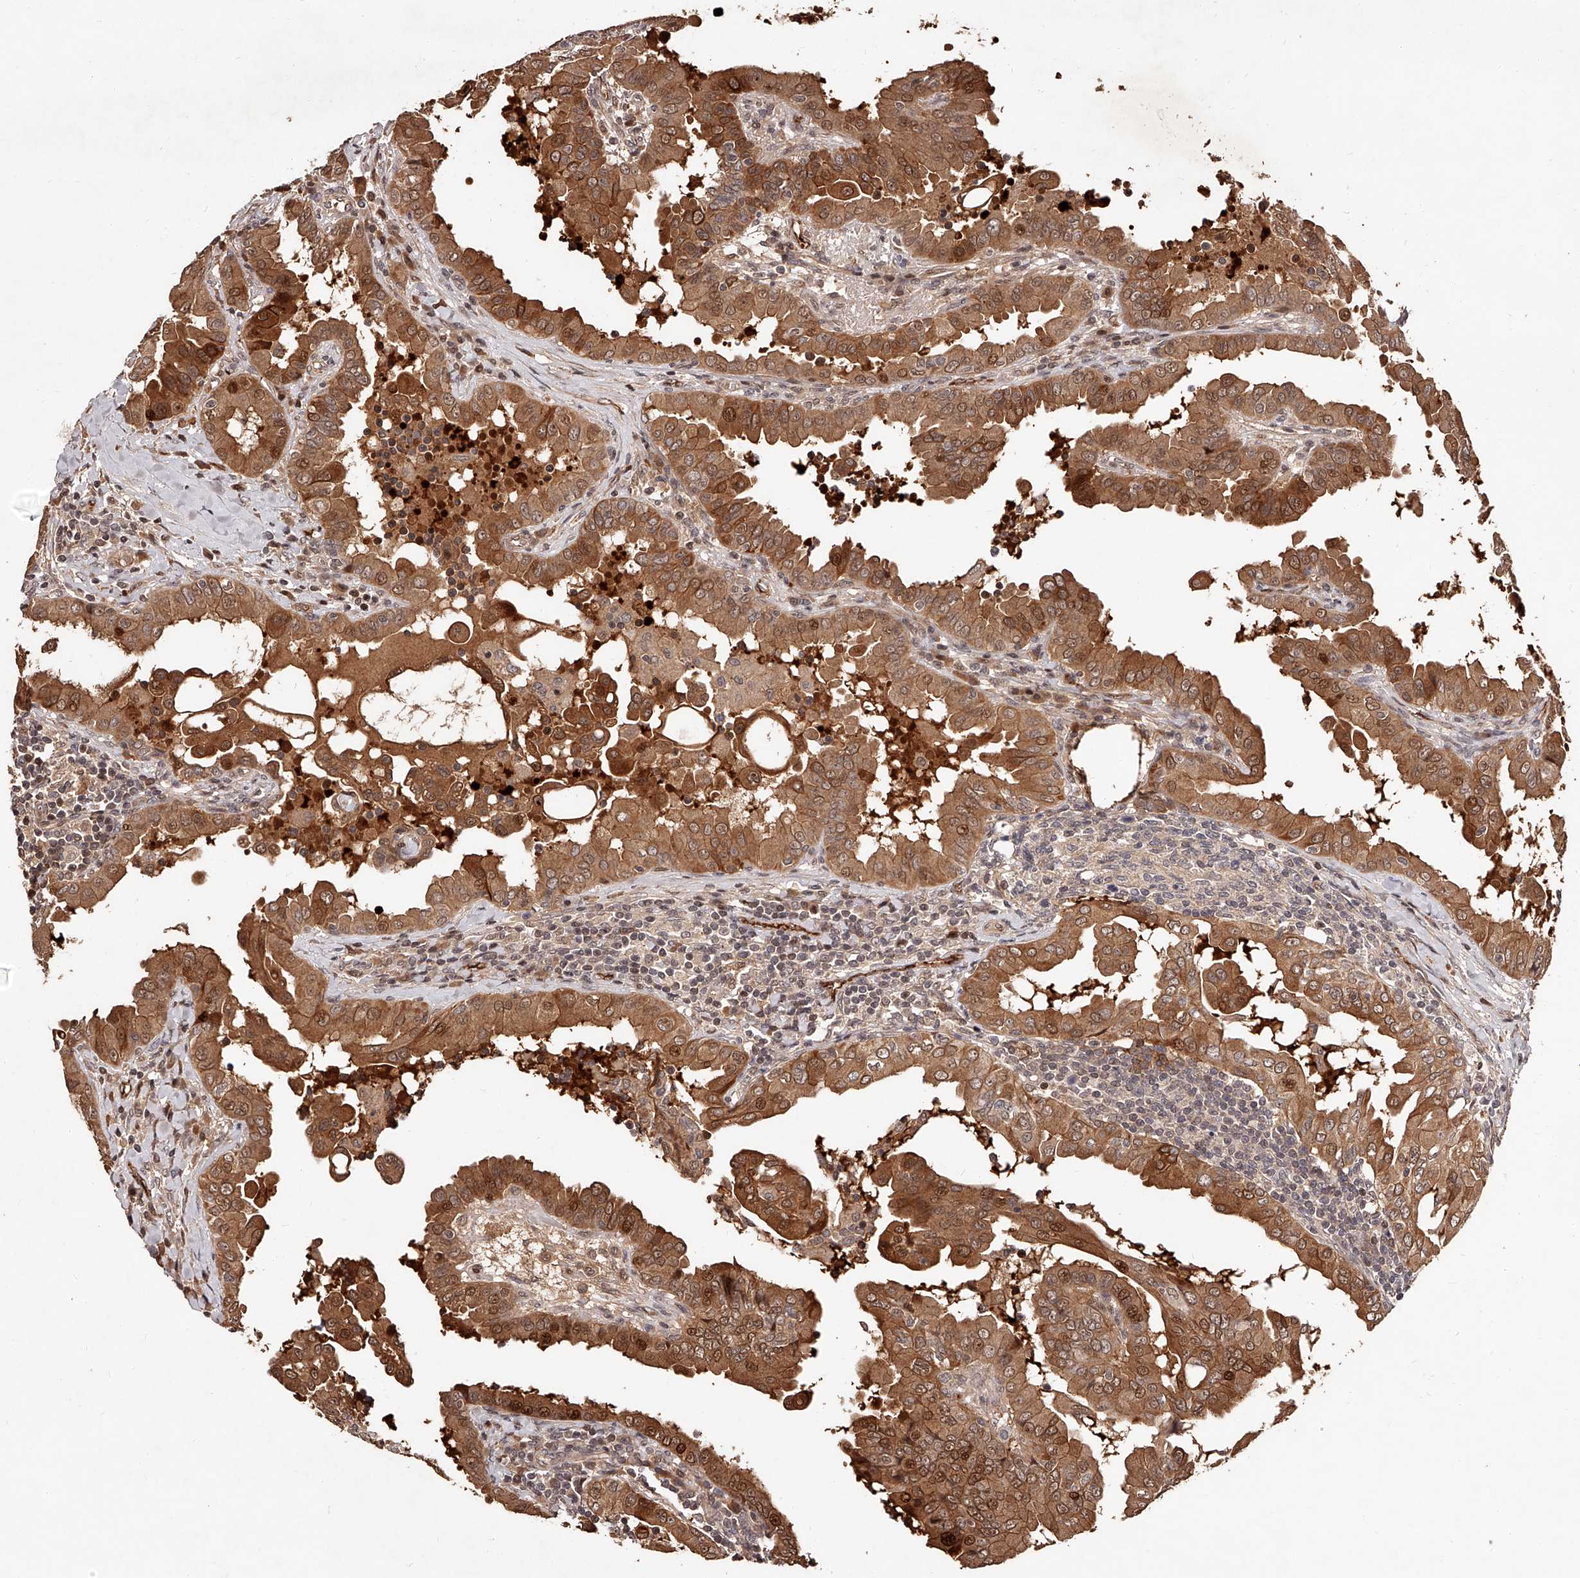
{"staining": {"intensity": "moderate", "quantity": ">75%", "location": "cytoplasmic/membranous,nuclear"}, "tissue": "thyroid cancer", "cell_type": "Tumor cells", "image_type": "cancer", "snomed": [{"axis": "morphology", "description": "Papillary adenocarcinoma, NOS"}, {"axis": "topography", "description": "Thyroid gland"}], "caption": "Immunohistochemistry (IHC) histopathology image of neoplastic tissue: human thyroid papillary adenocarcinoma stained using immunohistochemistry (IHC) exhibits medium levels of moderate protein expression localized specifically in the cytoplasmic/membranous and nuclear of tumor cells, appearing as a cytoplasmic/membranous and nuclear brown color.", "gene": "CUL7", "patient": {"sex": "male", "age": 33}}